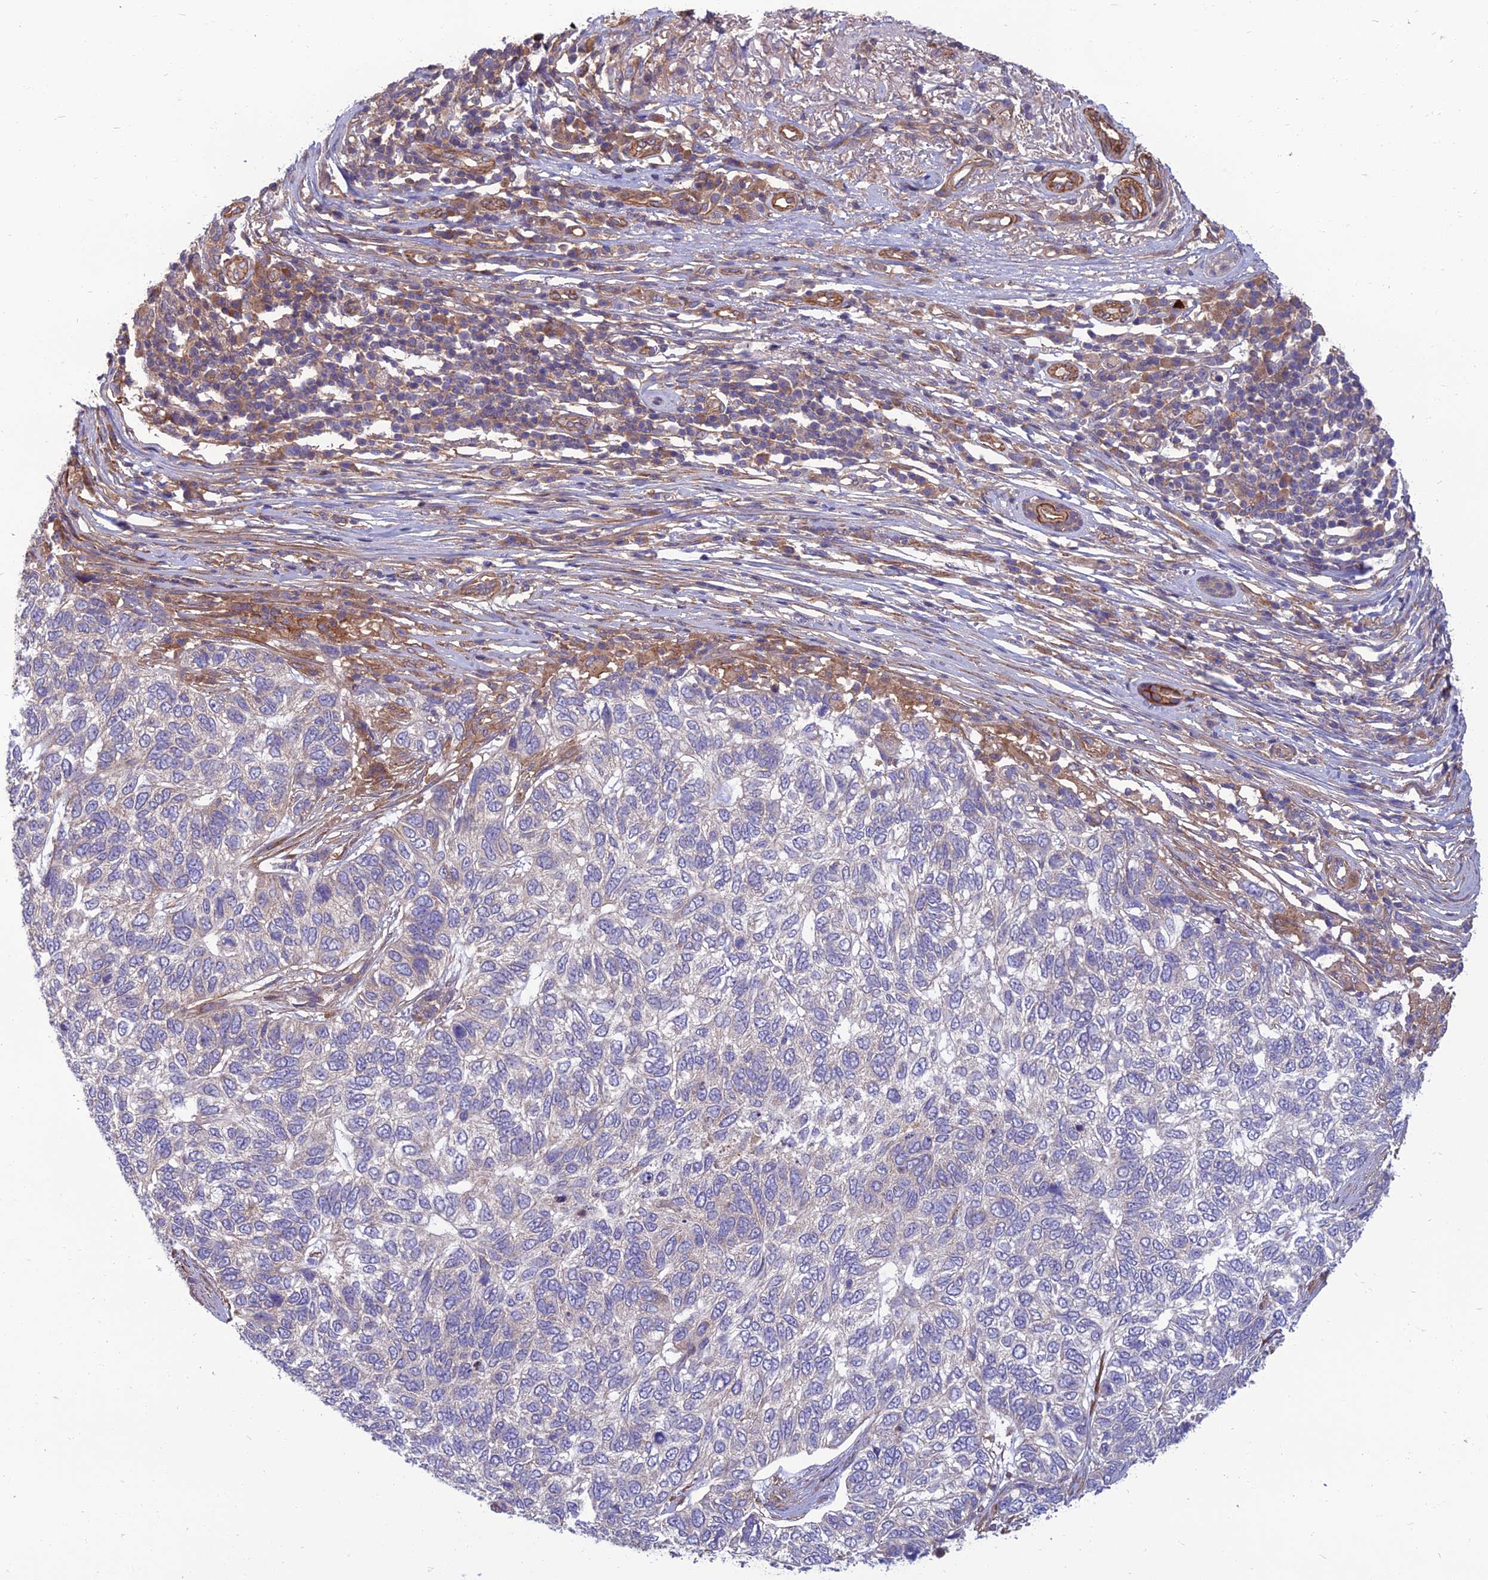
{"staining": {"intensity": "negative", "quantity": "none", "location": "none"}, "tissue": "skin cancer", "cell_type": "Tumor cells", "image_type": "cancer", "snomed": [{"axis": "morphology", "description": "Basal cell carcinoma"}, {"axis": "topography", "description": "Skin"}], "caption": "This is an immunohistochemistry micrograph of basal cell carcinoma (skin). There is no positivity in tumor cells.", "gene": "WDR24", "patient": {"sex": "female", "age": 65}}